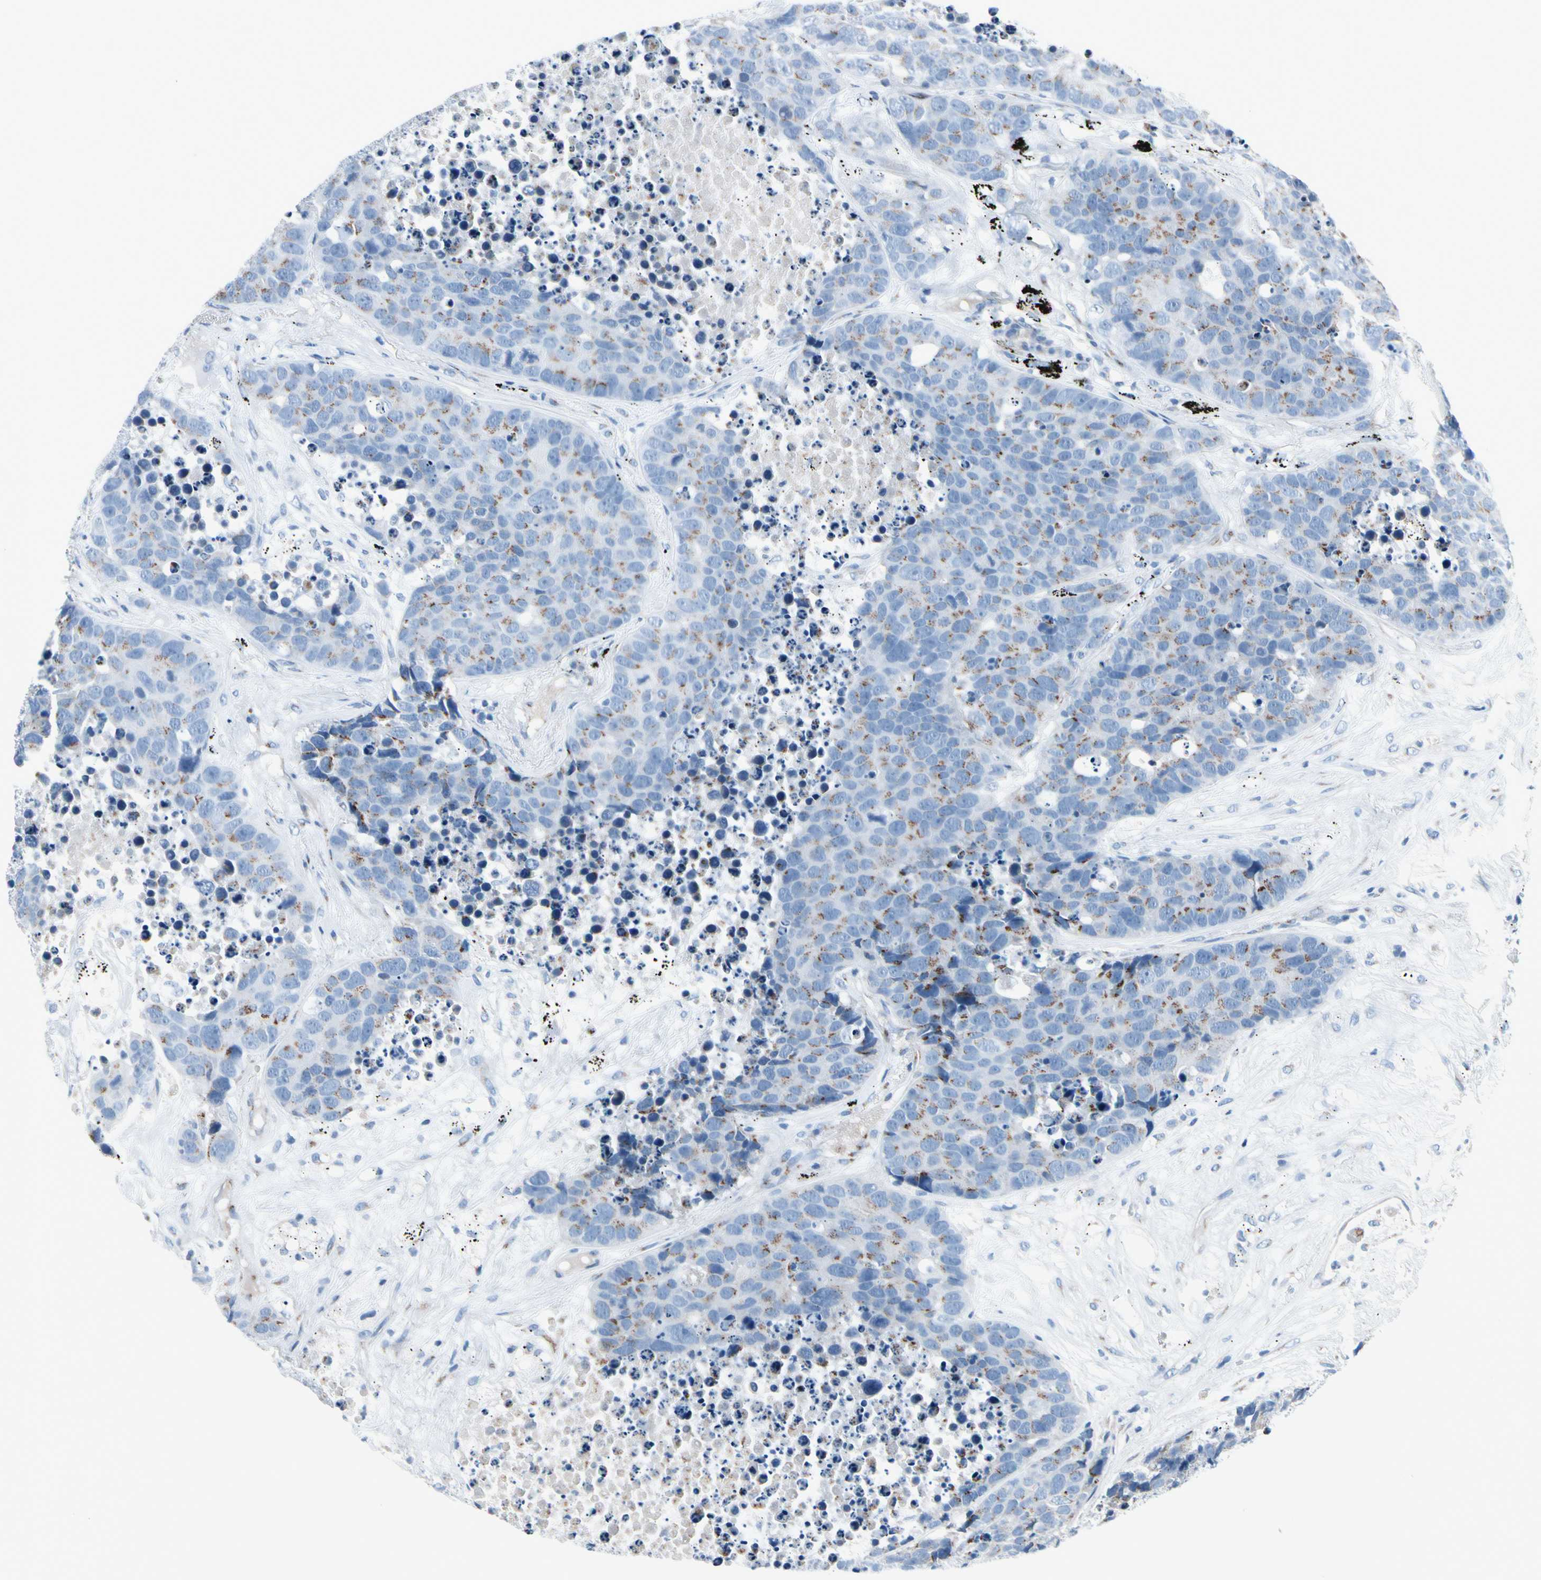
{"staining": {"intensity": "moderate", "quantity": "<25%", "location": "cytoplasmic/membranous"}, "tissue": "carcinoid", "cell_type": "Tumor cells", "image_type": "cancer", "snomed": [{"axis": "morphology", "description": "Carcinoid, malignant, NOS"}, {"axis": "topography", "description": "Lung"}], "caption": "Immunohistochemical staining of carcinoid demonstrates low levels of moderate cytoplasmic/membranous expression in about <25% of tumor cells.", "gene": "PGR", "patient": {"sex": "male", "age": 60}}